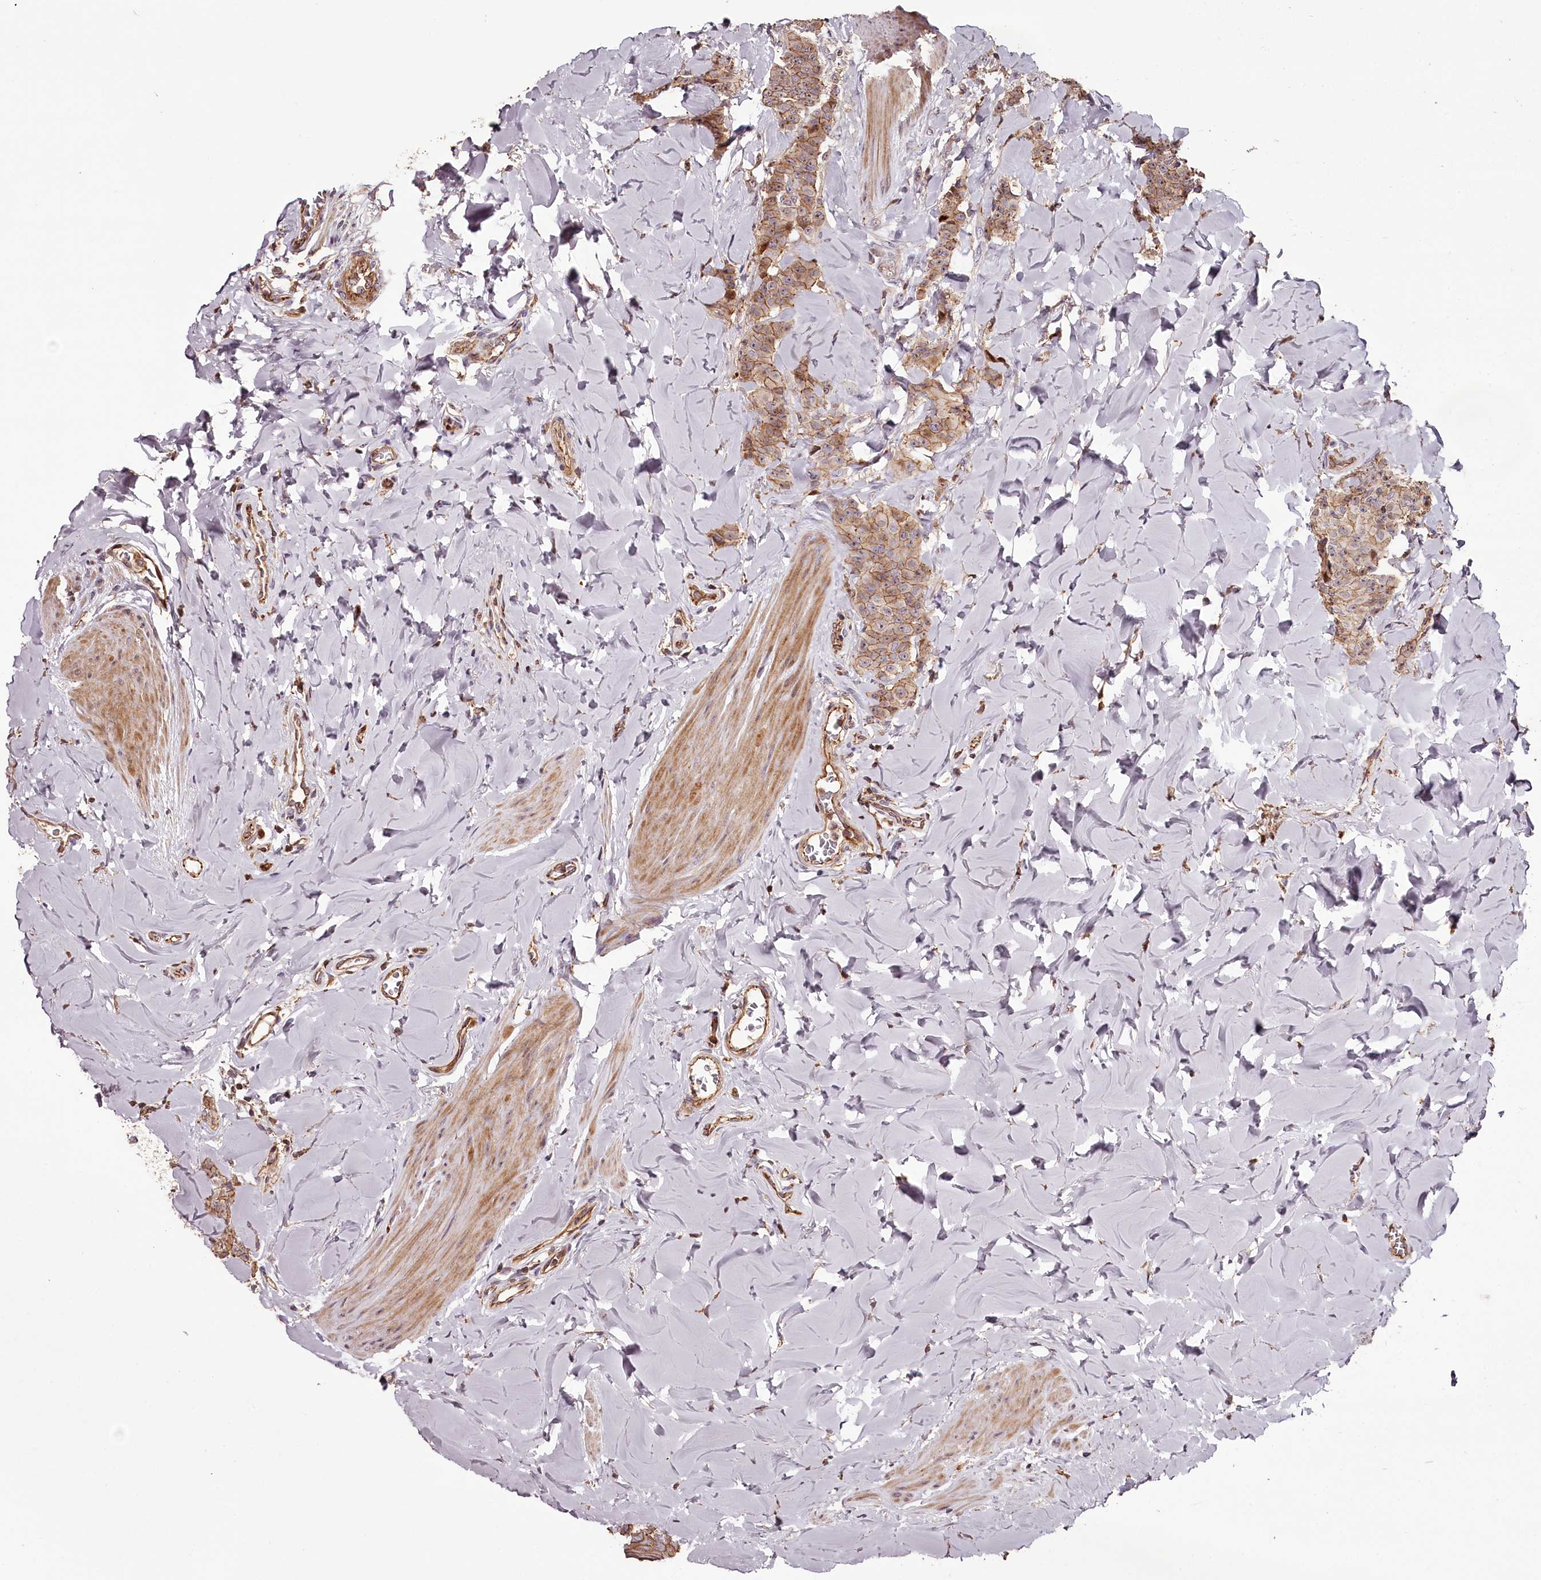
{"staining": {"intensity": "moderate", "quantity": ">75%", "location": "cytoplasmic/membranous"}, "tissue": "breast cancer", "cell_type": "Tumor cells", "image_type": "cancer", "snomed": [{"axis": "morphology", "description": "Duct carcinoma"}, {"axis": "topography", "description": "Breast"}], "caption": "Protein expression analysis of human breast cancer reveals moderate cytoplasmic/membranous positivity in about >75% of tumor cells.", "gene": "KIF14", "patient": {"sex": "female", "age": 40}}